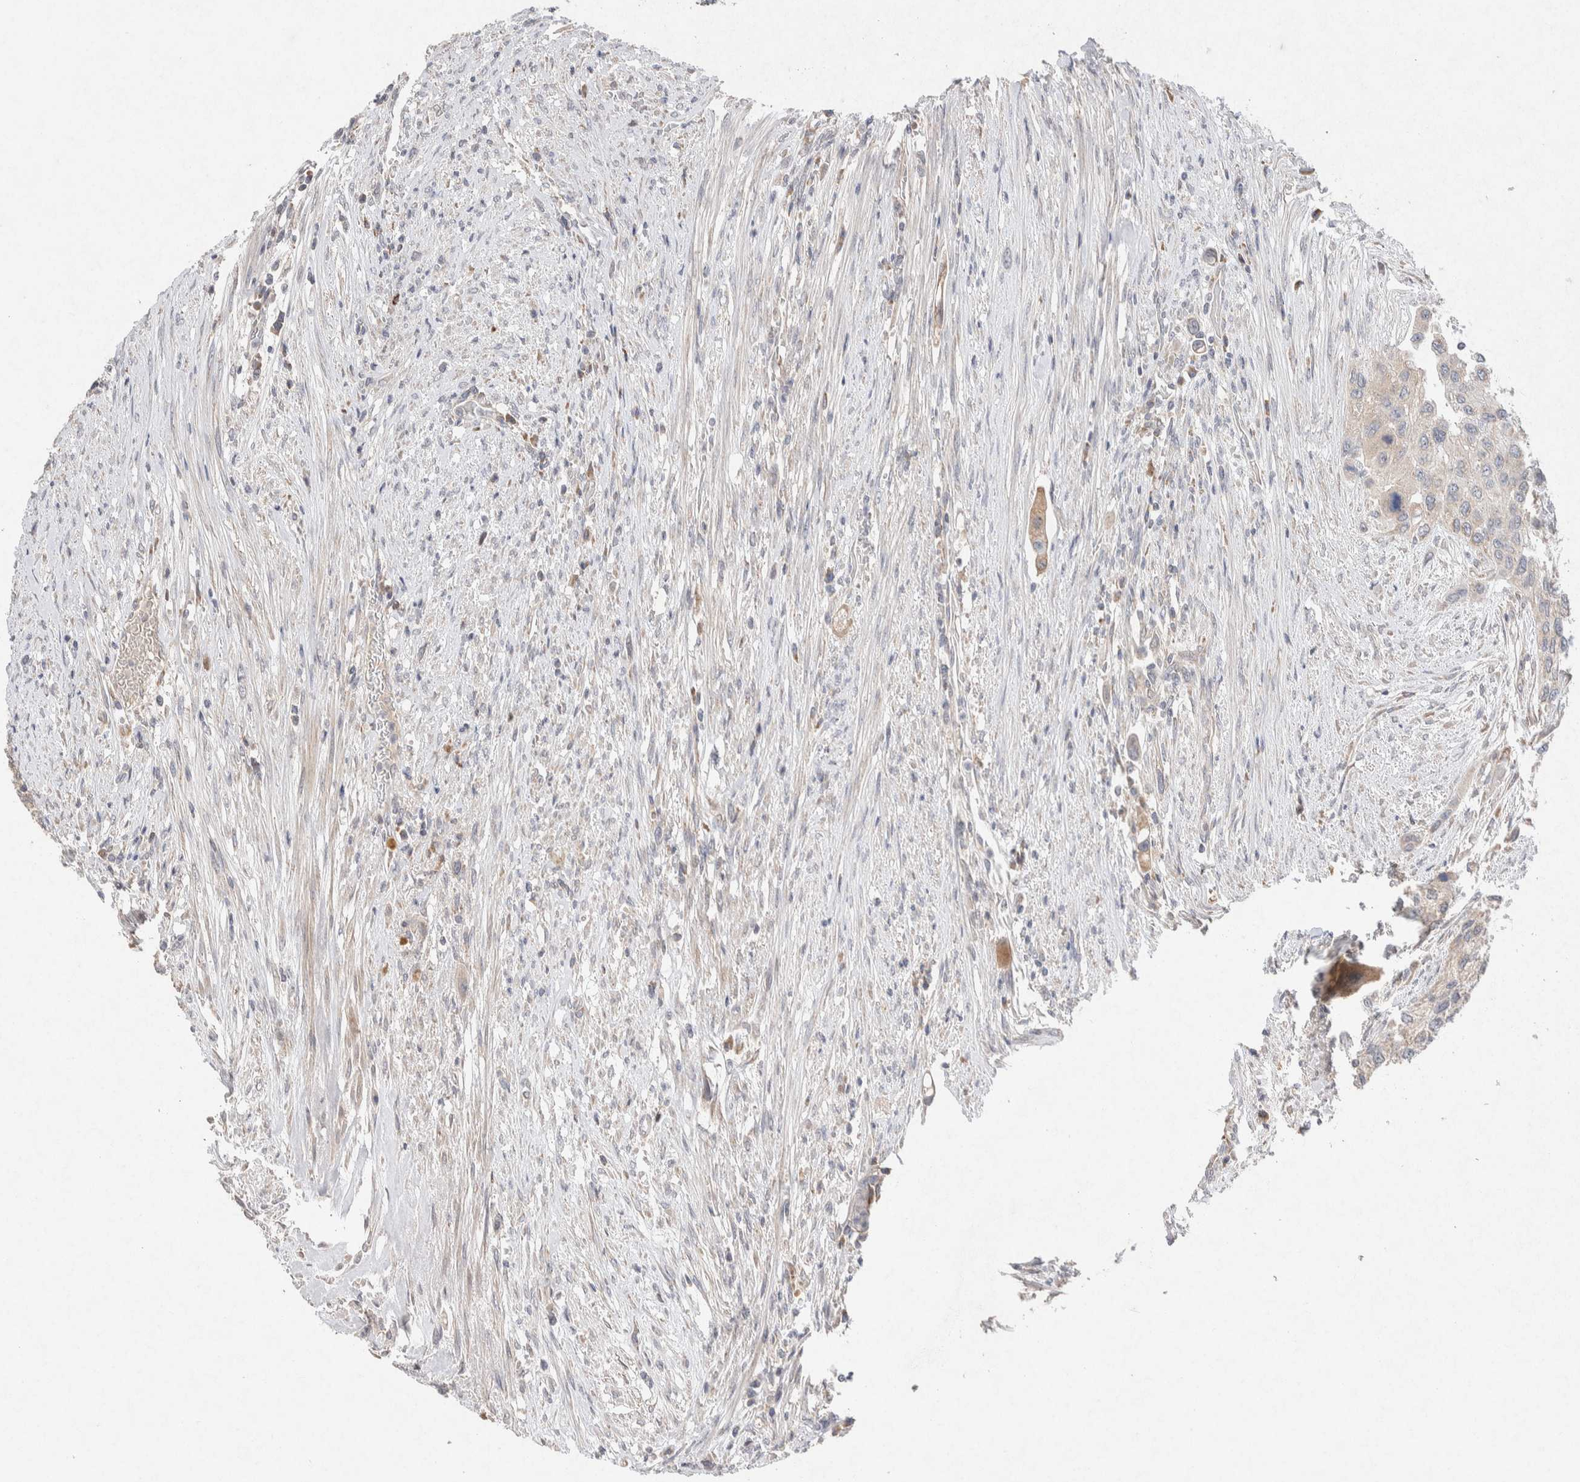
{"staining": {"intensity": "weak", "quantity": "25%-75%", "location": "cytoplasmic/membranous"}, "tissue": "urothelial cancer", "cell_type": "Tumor cells", "image_type": "cancer", "snomed": [{"axis": "morphology", "description": "Urothelial carcinoma, High grade"}, {"axis": "topography", "description": "Urinary bladder"}], "caption": "Immunohistochemical staining of human urothelial carcinoma (high-grade) exhibits low levels of weak cytoplasmic/membranous positivity in about 25%-75% of tumor cells.", "gene": "CMTM4", "patient": {"sex": "female", "age": 56}}